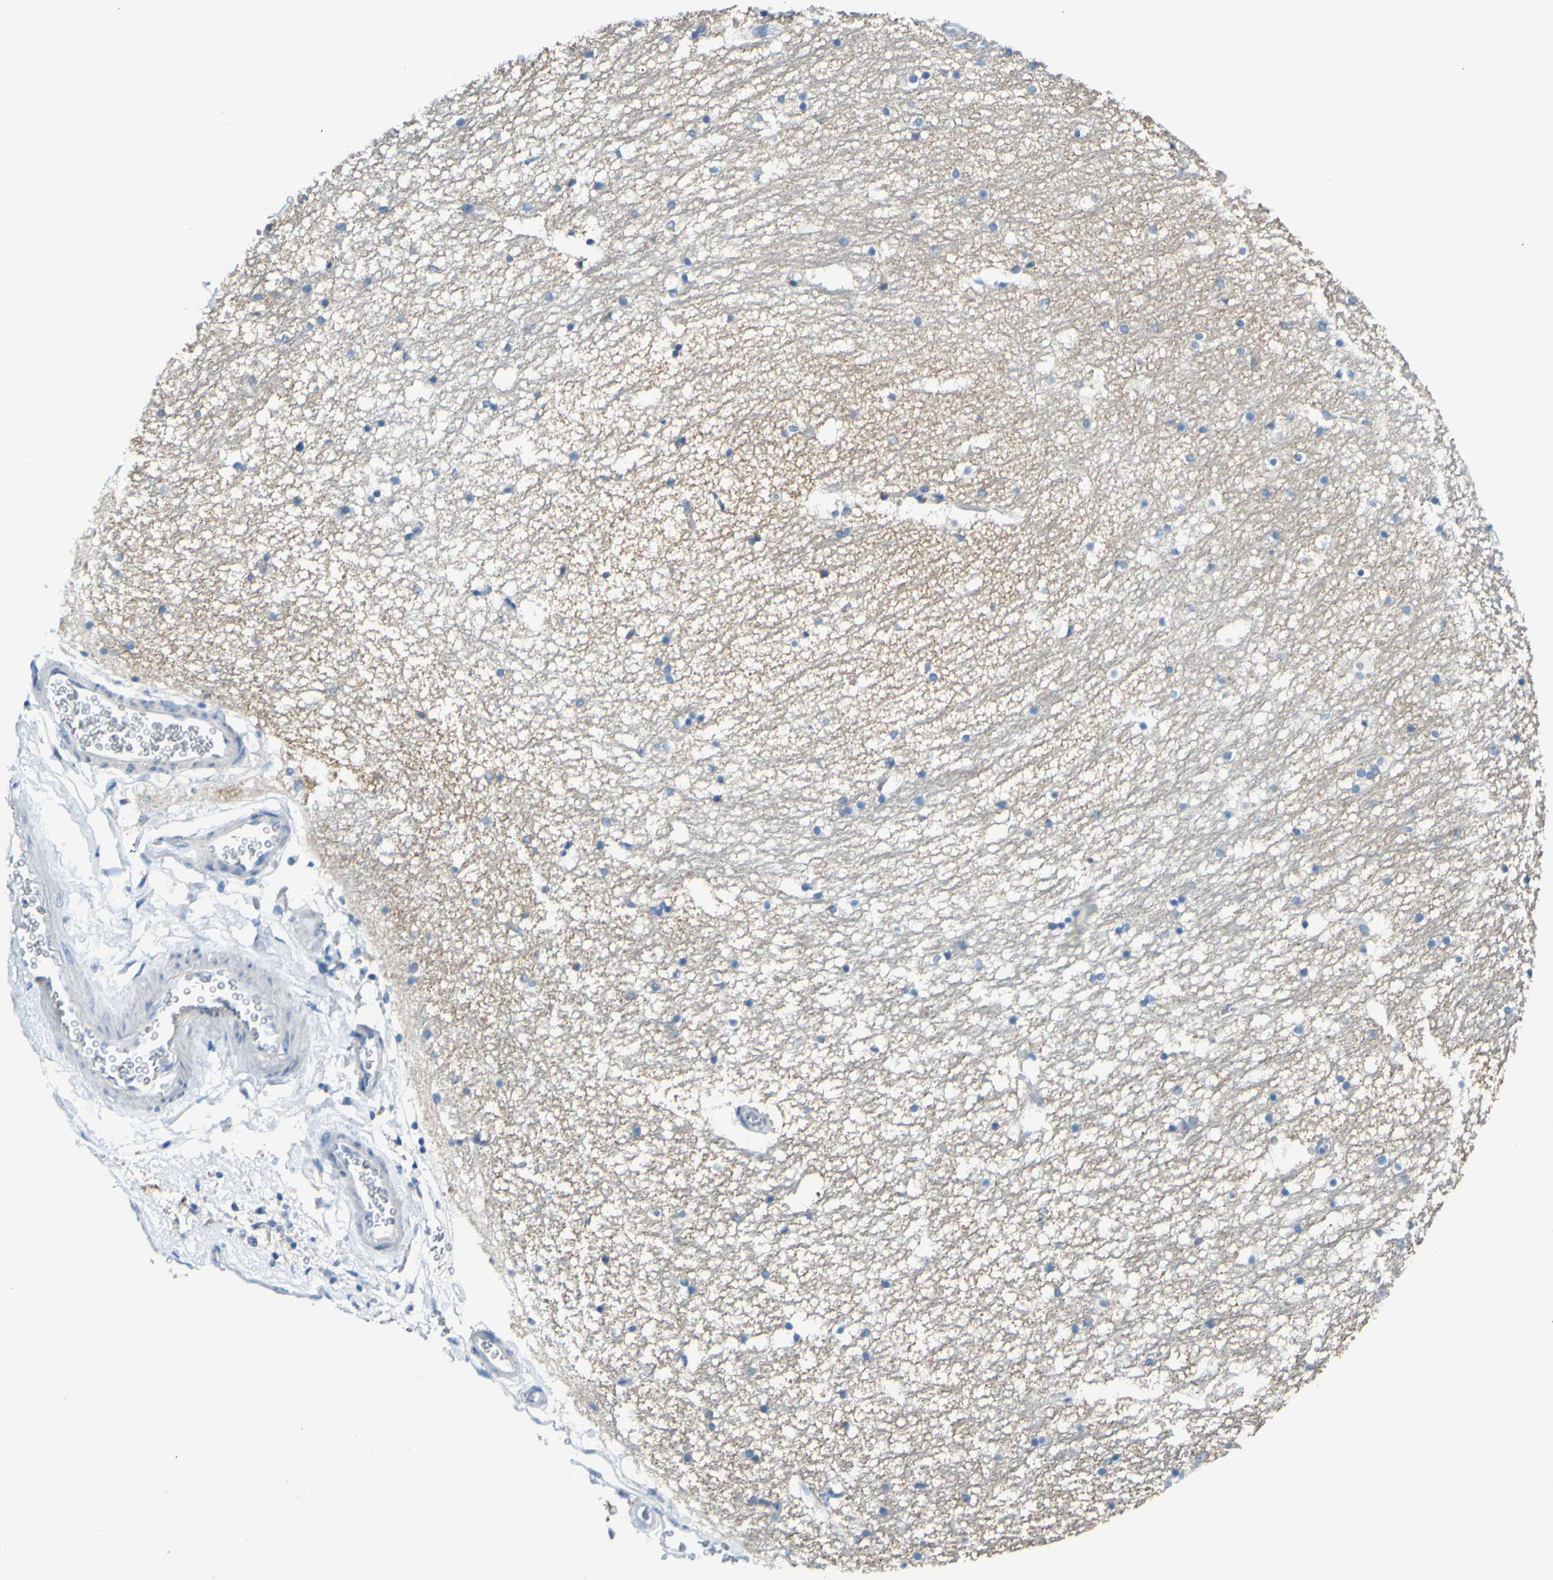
{"staining": {"intensity": "weak", "quantity": "<25%", "location": "cytoplasmic/membranous"}, "tissue": "hippocampus", "cell_type": "Glial cells", "image_type": "normal", "snomed": [{"axis": "morphology", "description": "Normal tissue, NOS"}, {"axis": "topography", "description": "Hippocampus"}], "caption": "Normal hippocampus was stained to show a protein in brown. There is no significant positivity in glial cells. Brightfield microscopy of IHC stained with DAB (brown) and hematoxylin (blue), captured at high magnification.", "gene": "CDH10", "patient": {"sex": "male", "age": 45}}